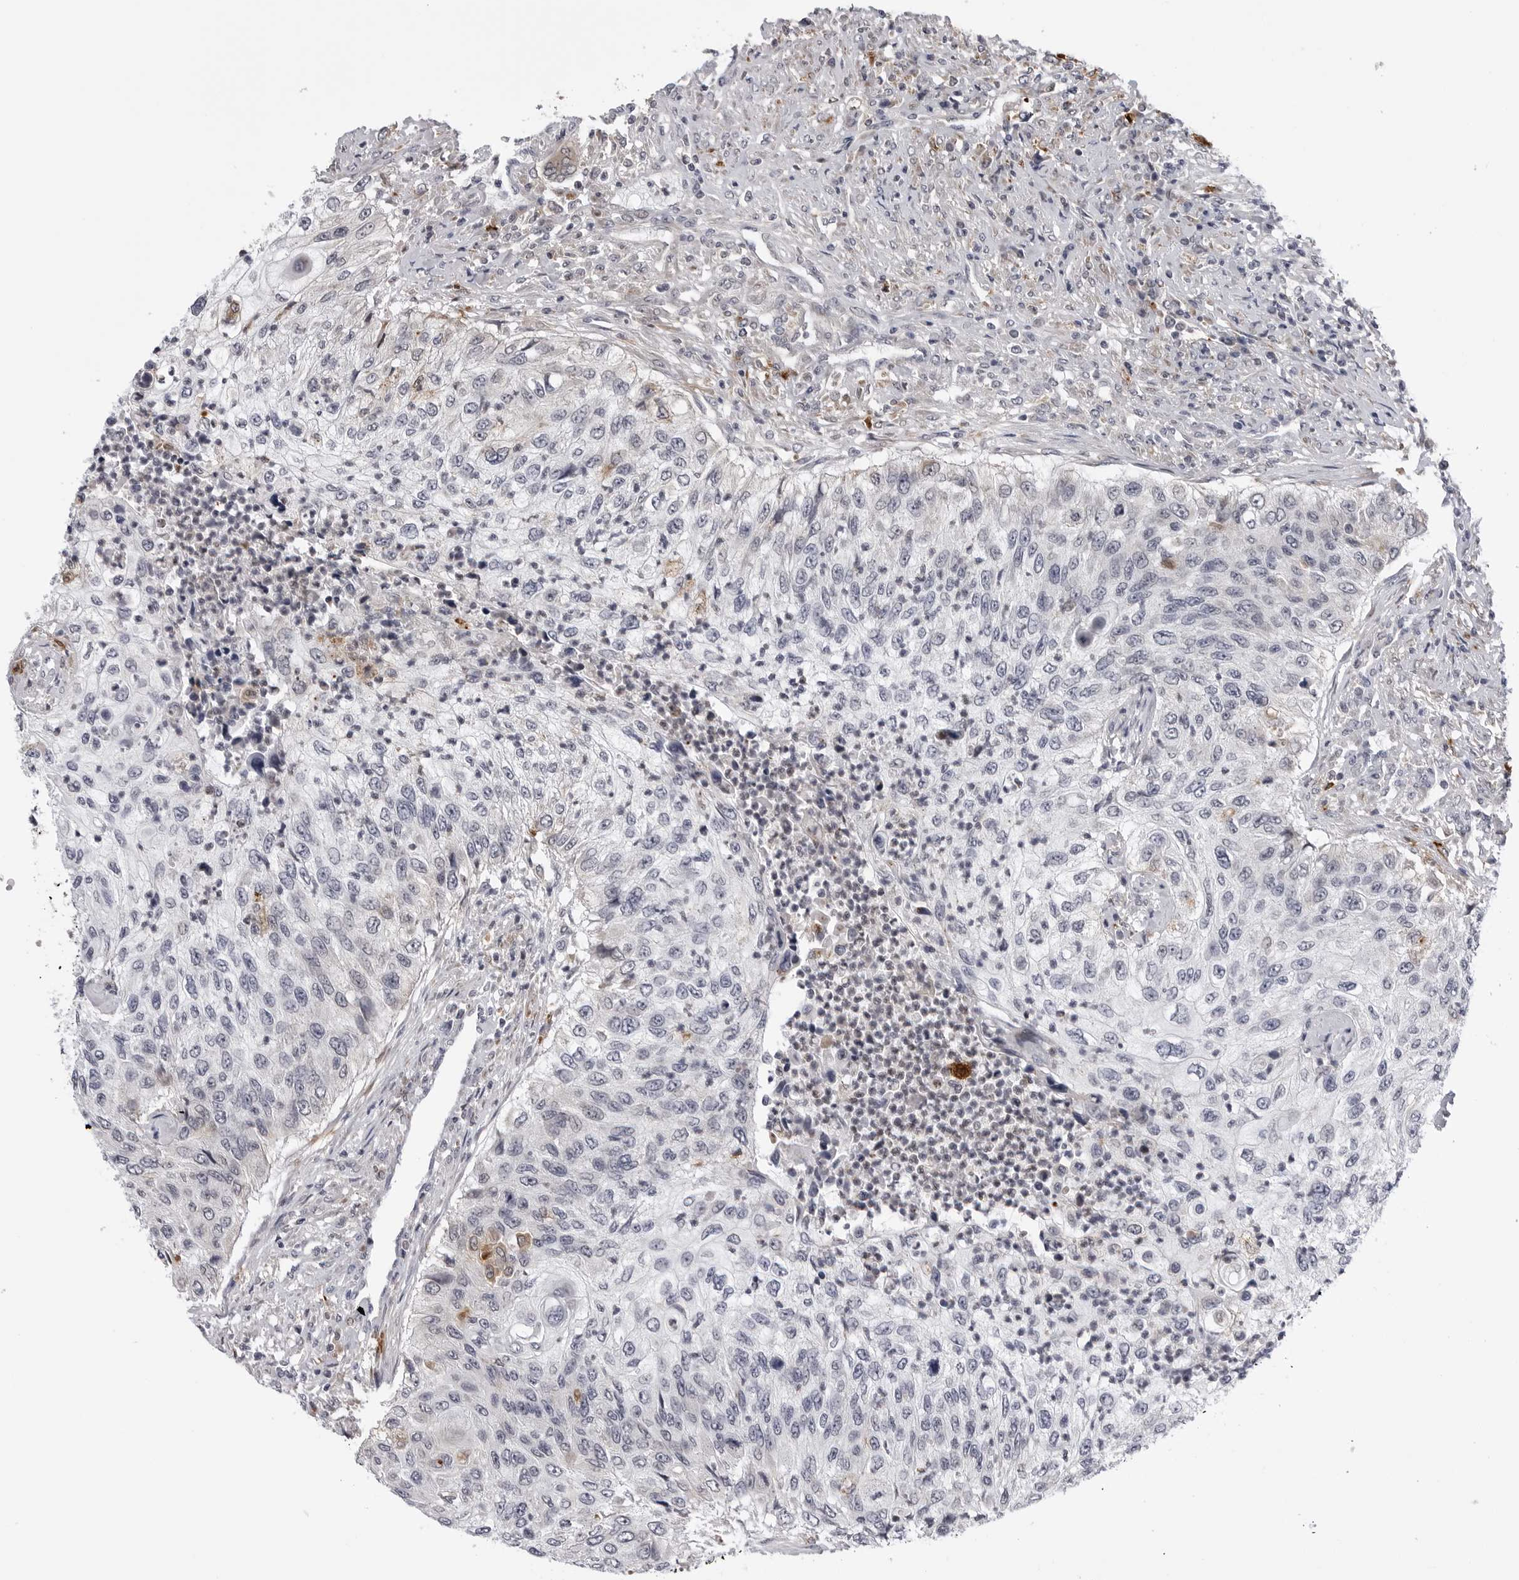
{"staining": {"intensity": "negative", "quantity": "none", "location": "none"}, "tissue": "urothelial cancer", "cell_type": "Tumor cells", "image_type": "cancer", "snomed": [{"axis": "morphology", "description": "Urothelial carcinoma, High grade"}, {"axis": "topography", "description": "Urinary bladder"}], "caption": "The IHC photomicrograph has no significant expression in tumor cells of urothelial cancer tissue.", "gene": "CDK20", "patient": {"sex": "female", "age": 60}}